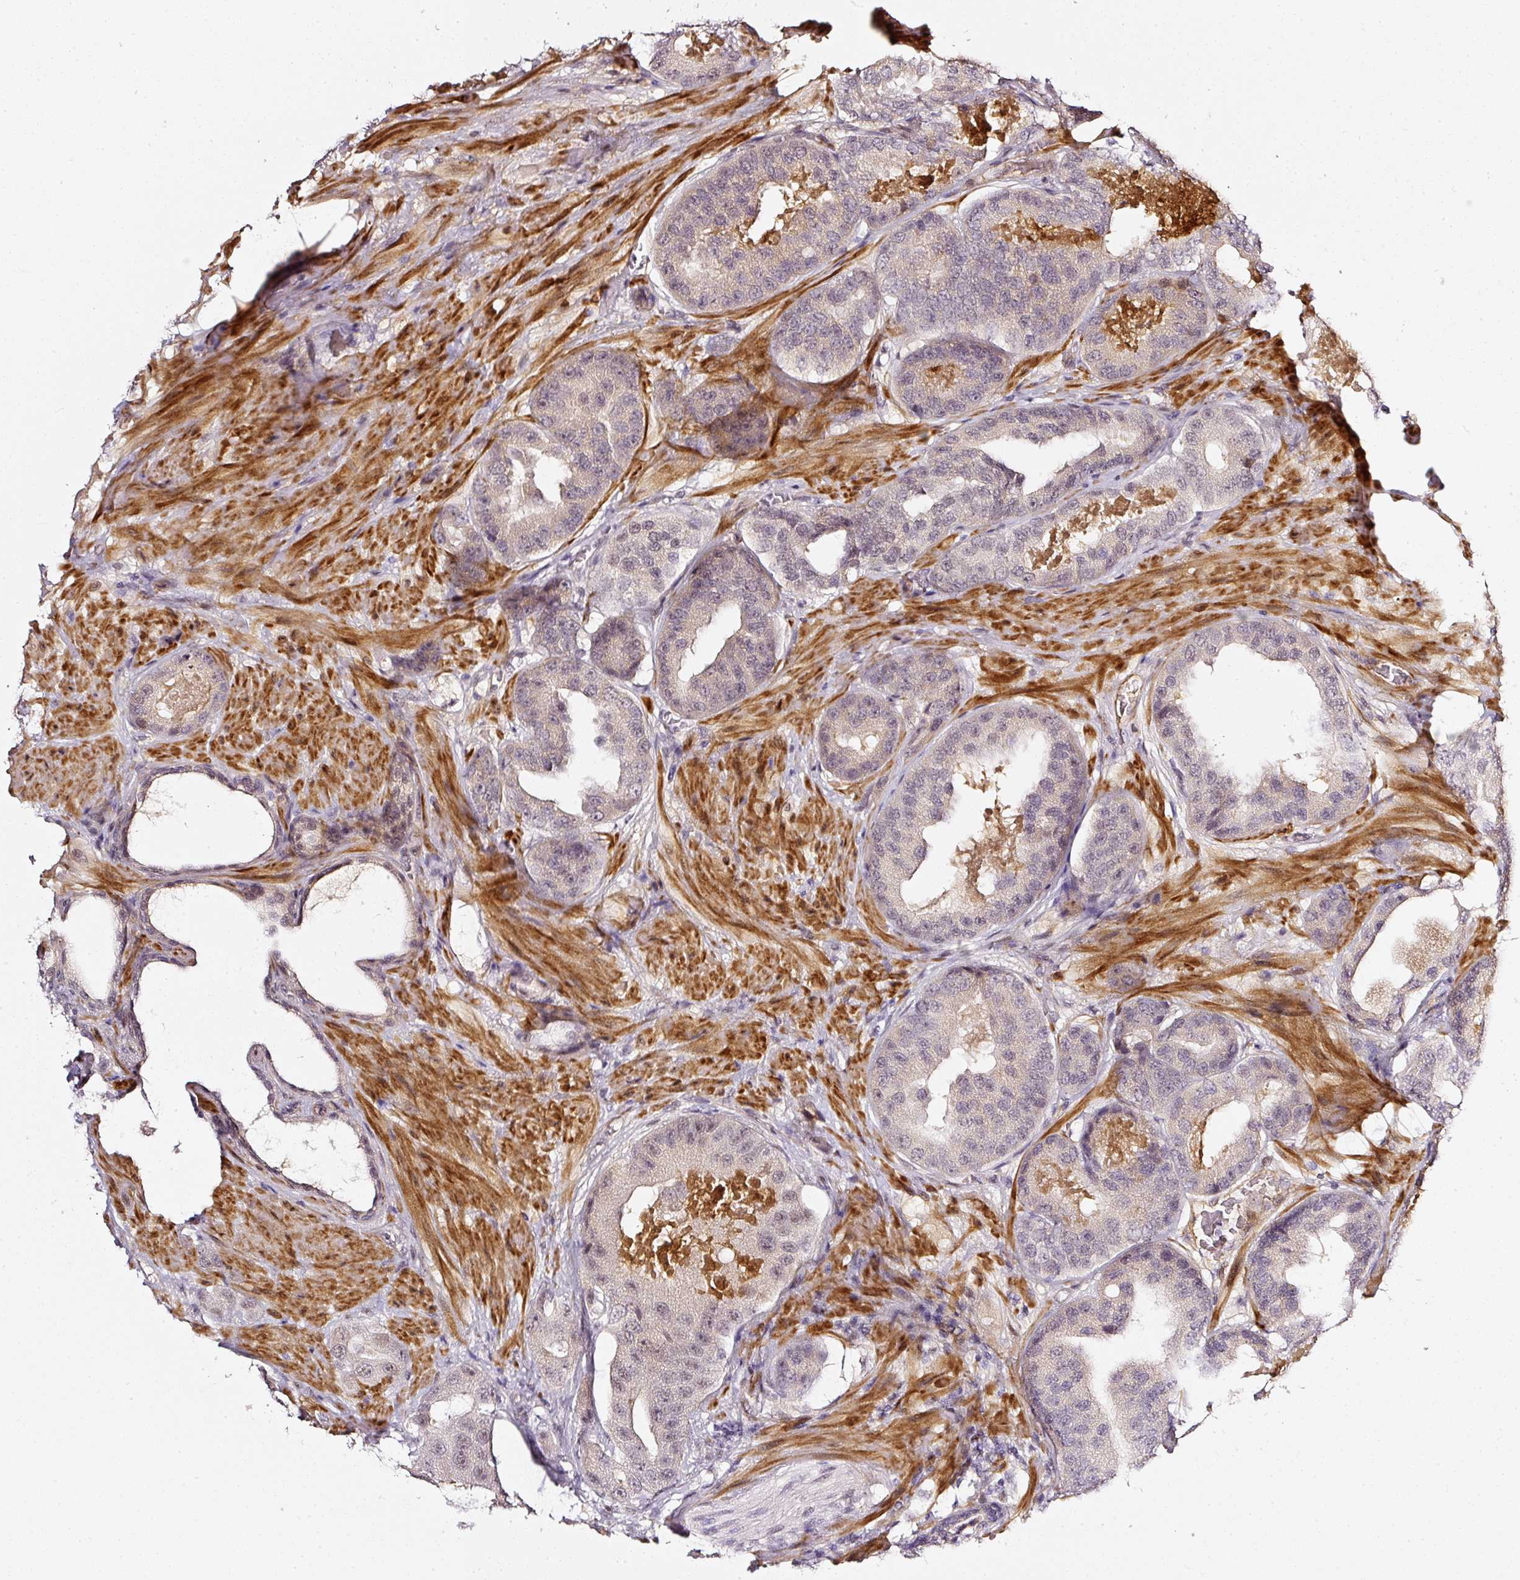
{"staining": {"intensity": "negative", "quantity": "none", "location": "none"}, "tissue": "prostate cancer", "cell_type": "Tumor cells", "image_type": "cancer", "snomed": [{"axis": "morphology", "description": "Adenocarcinoma, High grade"}, {"axis": "topography", "description": "Prostate"}], "caption": "The image displays no significant positivity in tumor cells of prostate cancer.", "gene": "TOGARAM1", "patient": {"sex": "male", "age": 63}}